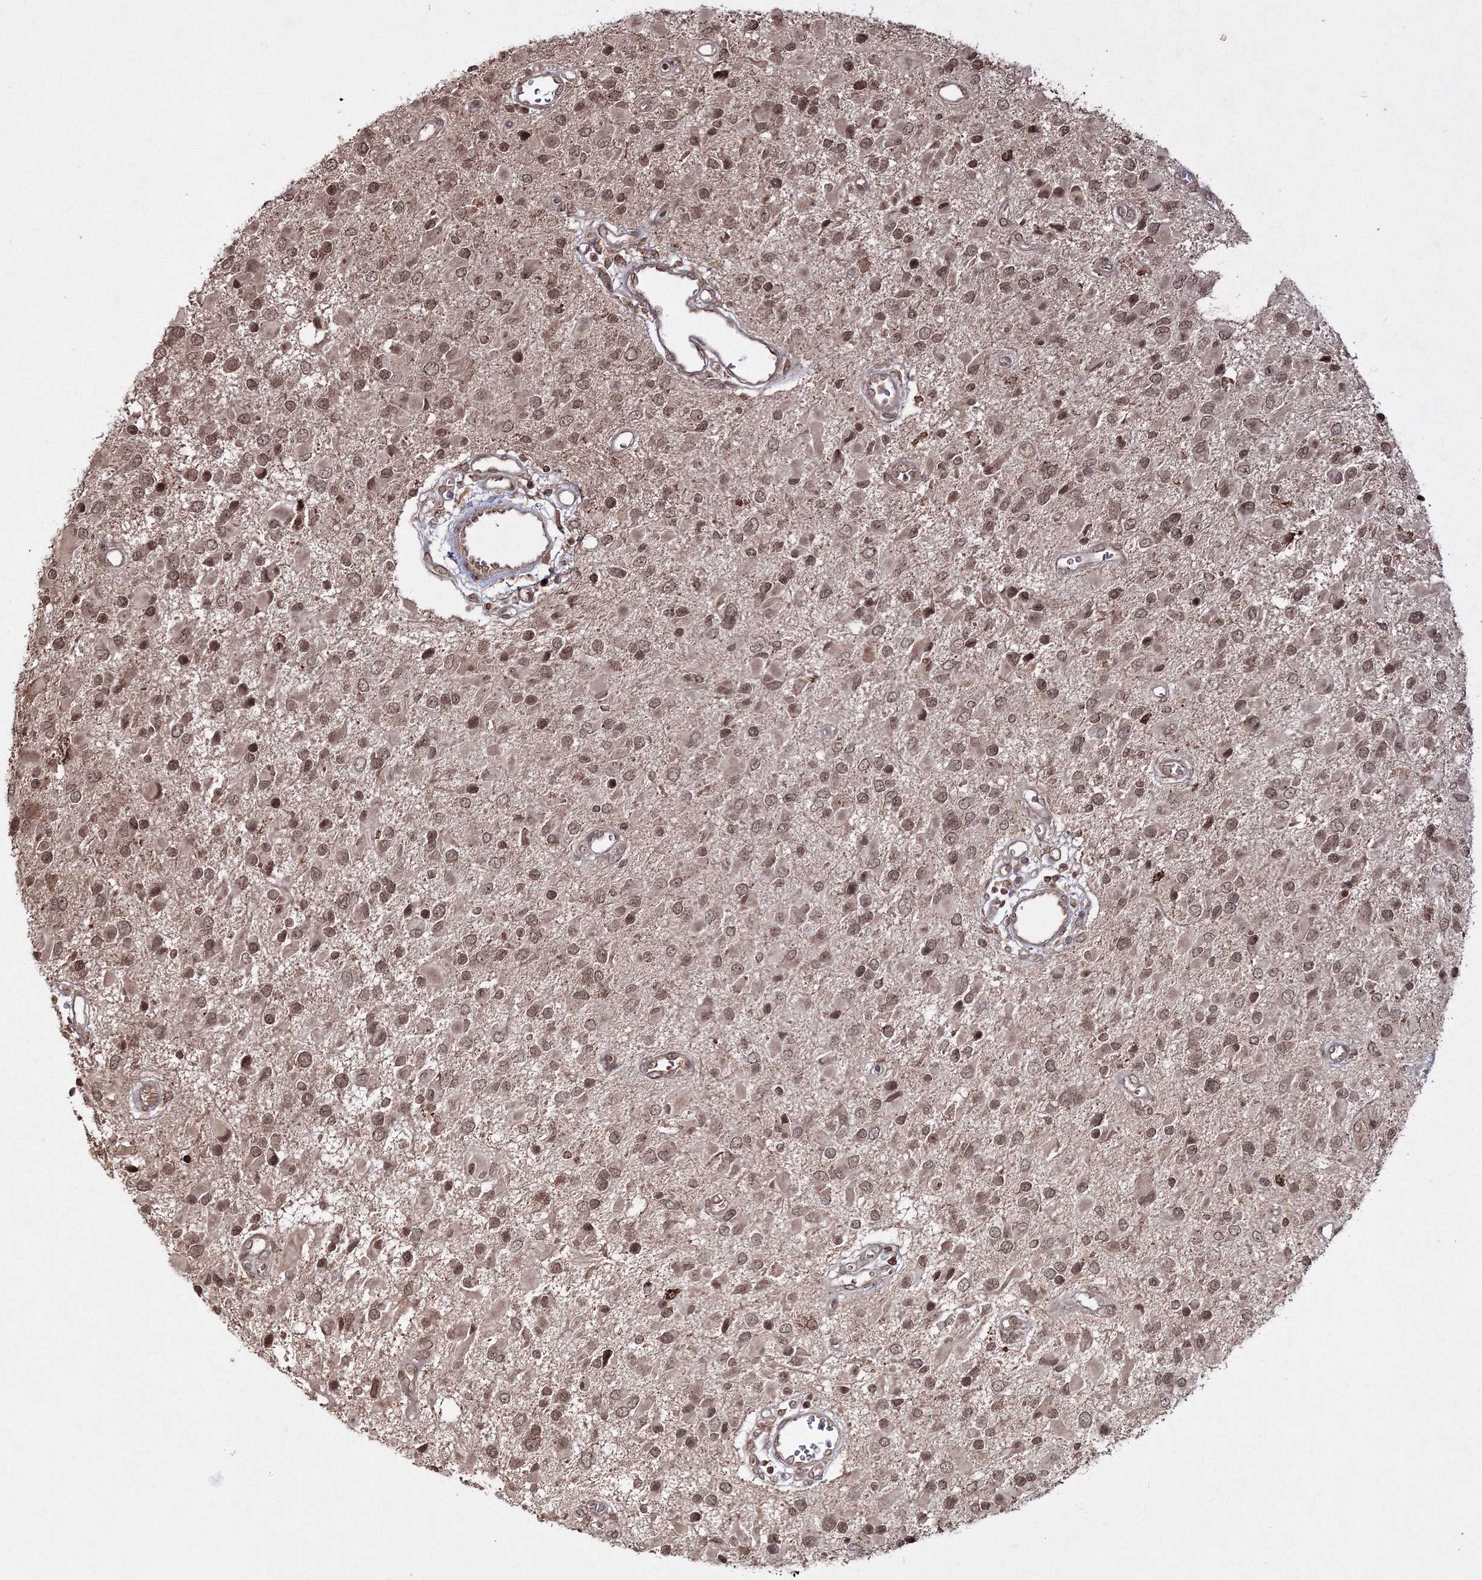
{"staining": {"intensity": "moderate", "quantity": ">75%", "location": "nuclear"}, "tissue": "glioma", "cell_type": "Tumor cells", "image_type": "cancer", "snomed": [{"axis": "morphology", "description": "Glioma, malignant, High grade"}, {"axis": "topography", "description": "Brain"}], "caption": "Immunohistochemistry (IHC) (DAB) staining of high-grade glioma (malignant) shows moderate nuclear protein expression in approximately >75% of tumor cells.", "gene": "PEX13", "patient": {"sex": "male", "age": 53}}